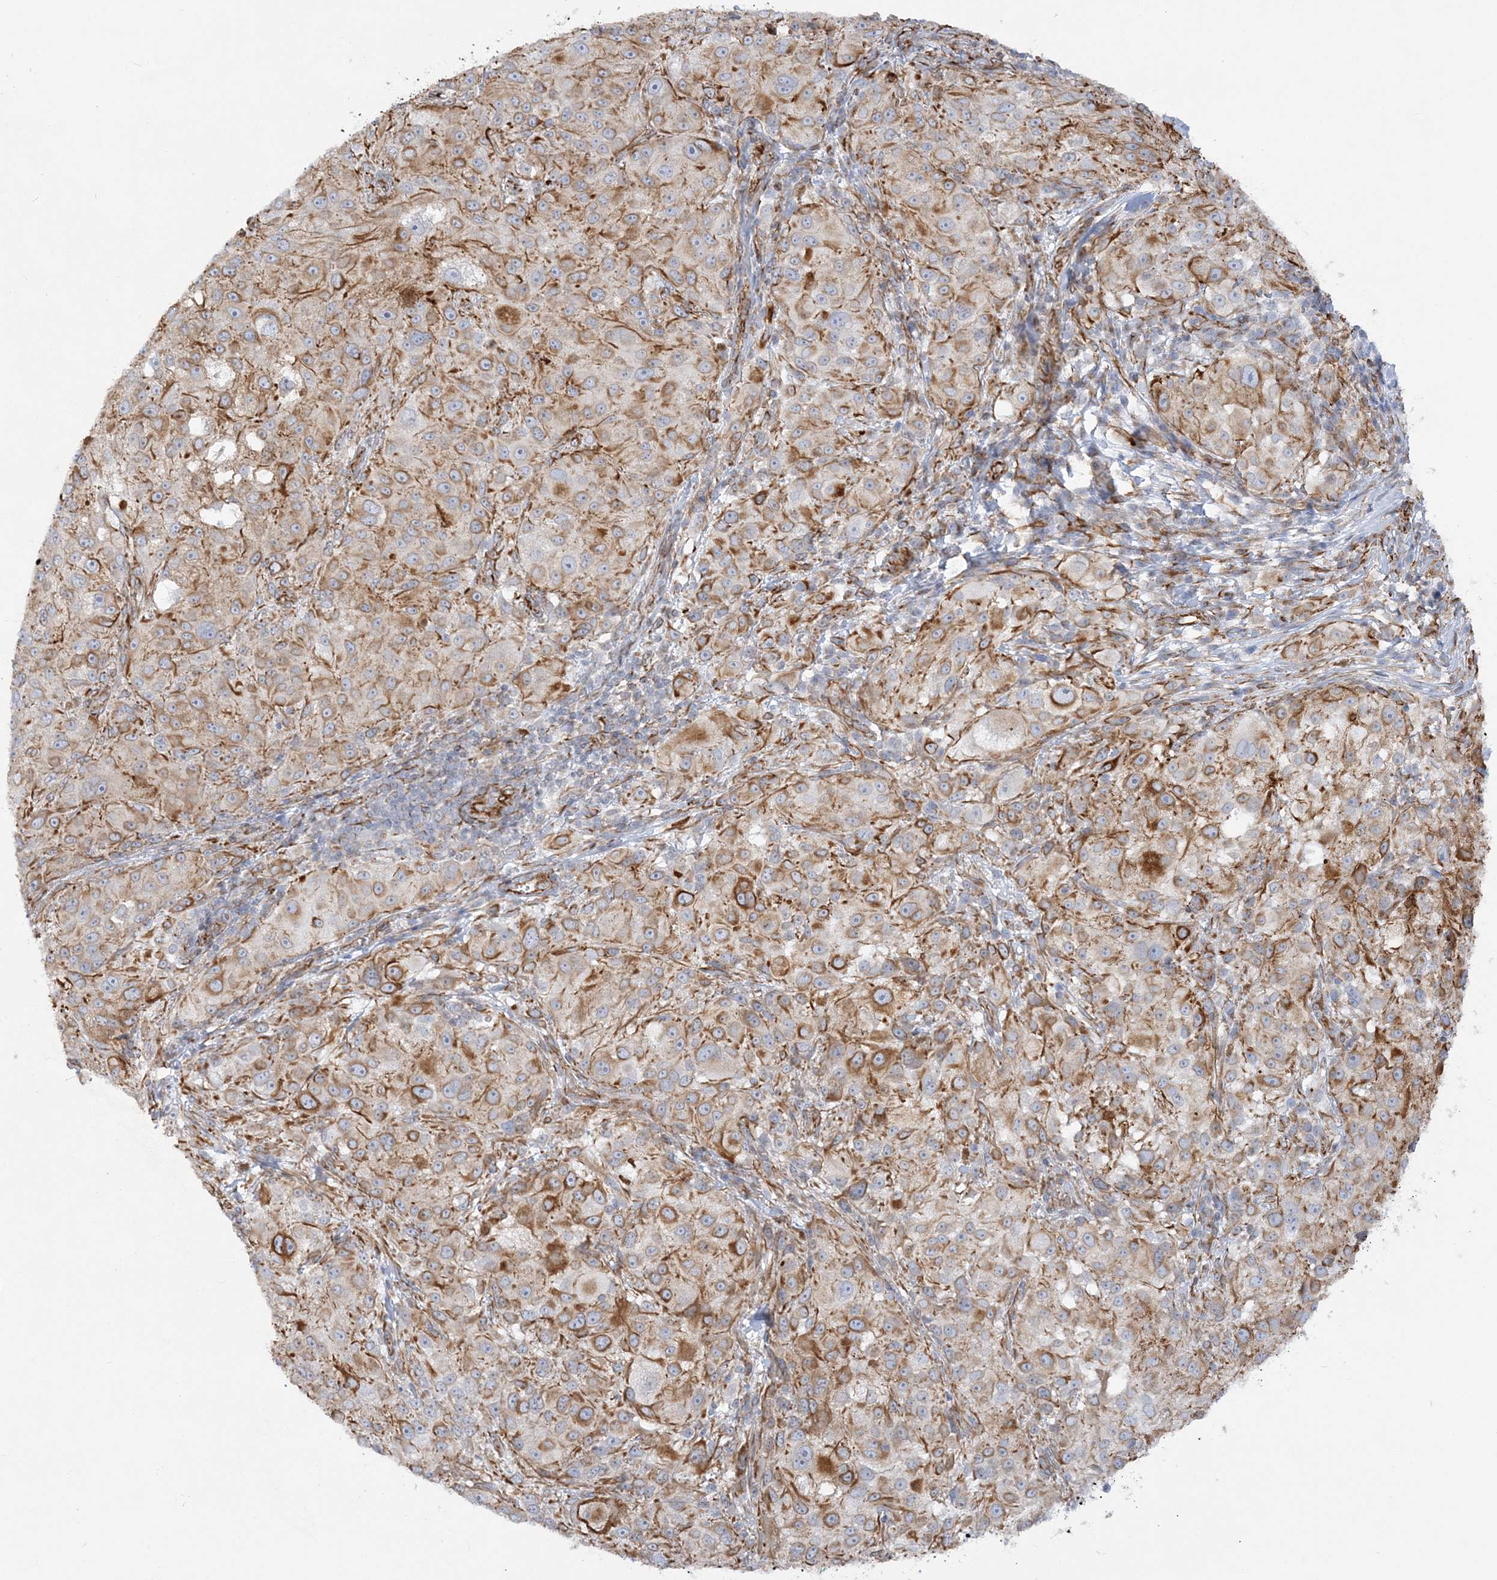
{"staining": {"intensity": "moderate", "quantity": "25%-75%", "location": "cytoplasmic/membranous"}, "tissue": "melanoma", "cell_type": "Tumor cells", "image_type": "cancer", "snomed": [{"axis": "morphology", "description": "Necrosis, NOS"}, {"axis": "morphology", "description": "Malignant melanoma, NOS"}, {"axis": "topography", "description": "Skin"}], "caption": "A photomicrograph of human melanoma stained for a protein shows moderate cytoplasmic/membranous brown staining in tumor cells.", "gene": "SCLT1", "patient": {"sex": "female", "age": 87}}